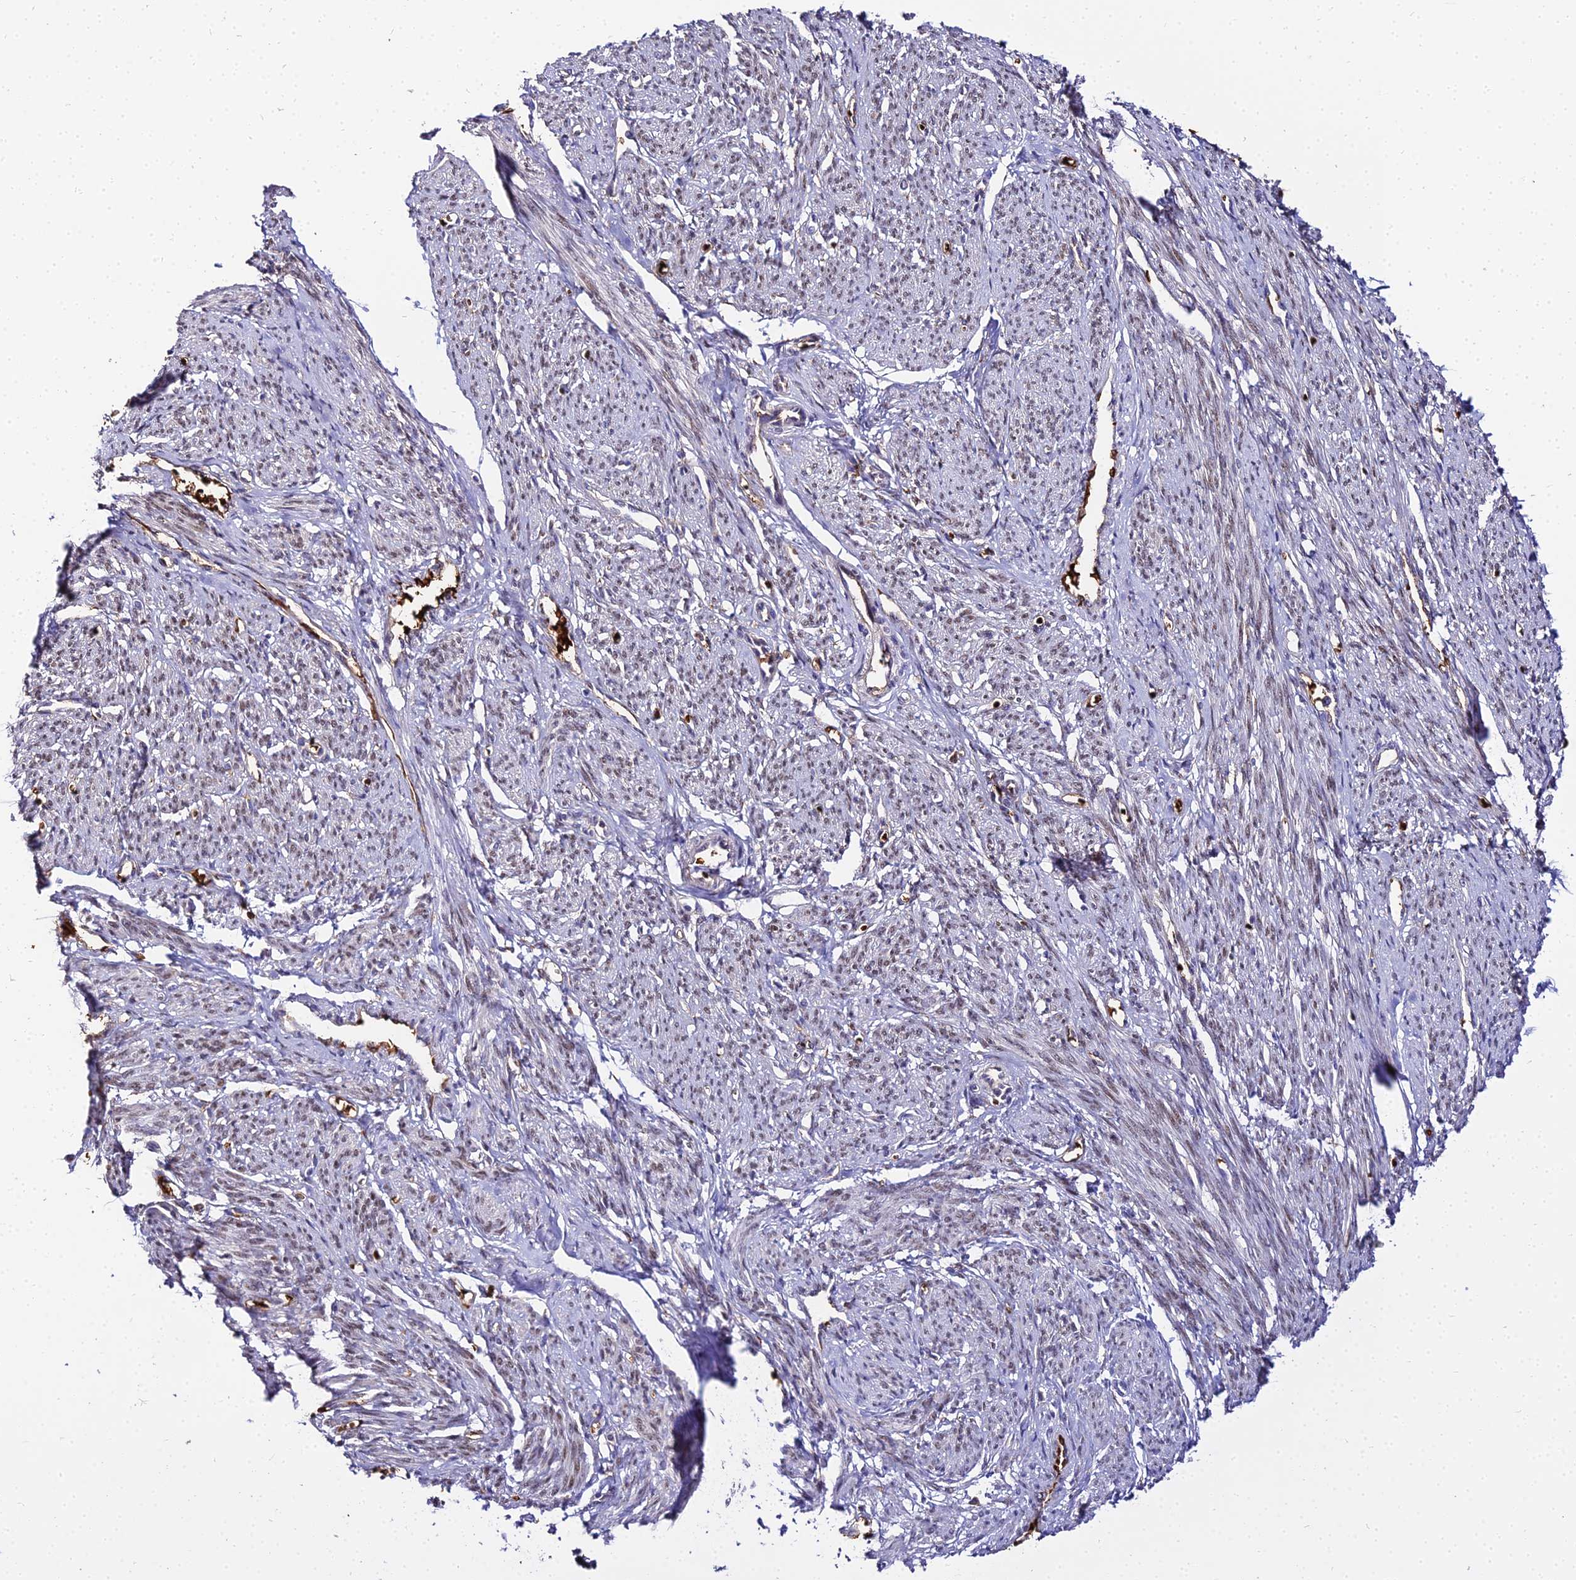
{"staining": {"intensity": "moderate", "quantity": "25%-75%", "location": "nuclear"}, "tissue": "smooth muscle", "cell_type": "Smooth muscle cells", "image_type": "normal", "snomed": [{"axis": "morphology", "description": "Normal tissue, NOS"}, {"axis": "topography", "description": "Smooth muscle"}], "caption": "A high-resolution histopathology image shows IHC staining of benign smooth muscle, which reveals moderate nuclear positivity in approximately 25%-75% of smooth muscle cells.", "gene": "BCL9", "patient": {"sex": "female", "age": 65}}